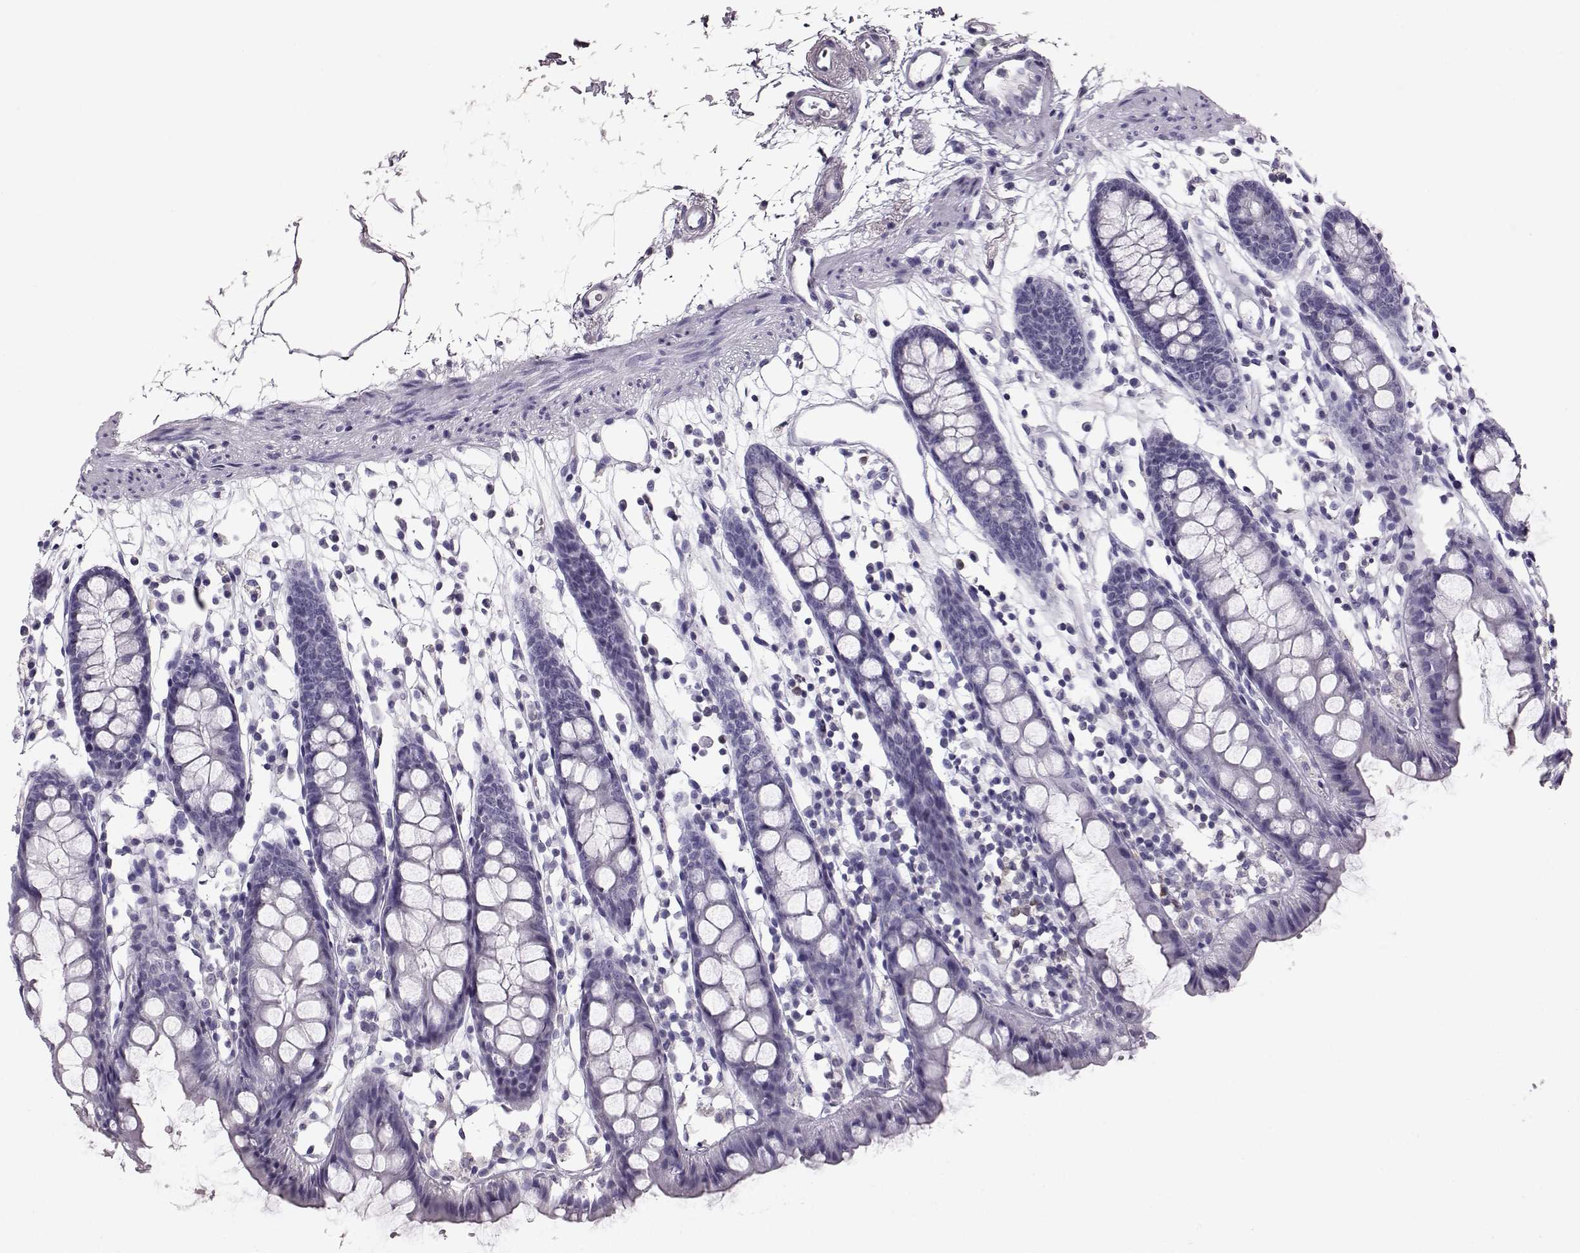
{"staining": {"intensity": "negative", "quantity": "none", "location": "none"}, "tissue": "colon", "cell_type": "Endothelial cells", "image_type": "normal", "snomed": [{"axis": "morphology", "description": "Normal tissue, NOS"}, {"axis": "topography", "description": "Colon"}], "caption": "An image of colon stained for a protein reveals no brown staining in endothelial cells. Brightfield microscopy of immunohistochemistry stained with DAB (3,3'-diaminobenzidine) (brown) and hematoxylin (blue), captured at high magnification.", "gene": "ELOVL5", "patient": {"sex": "male", "age": 47}}